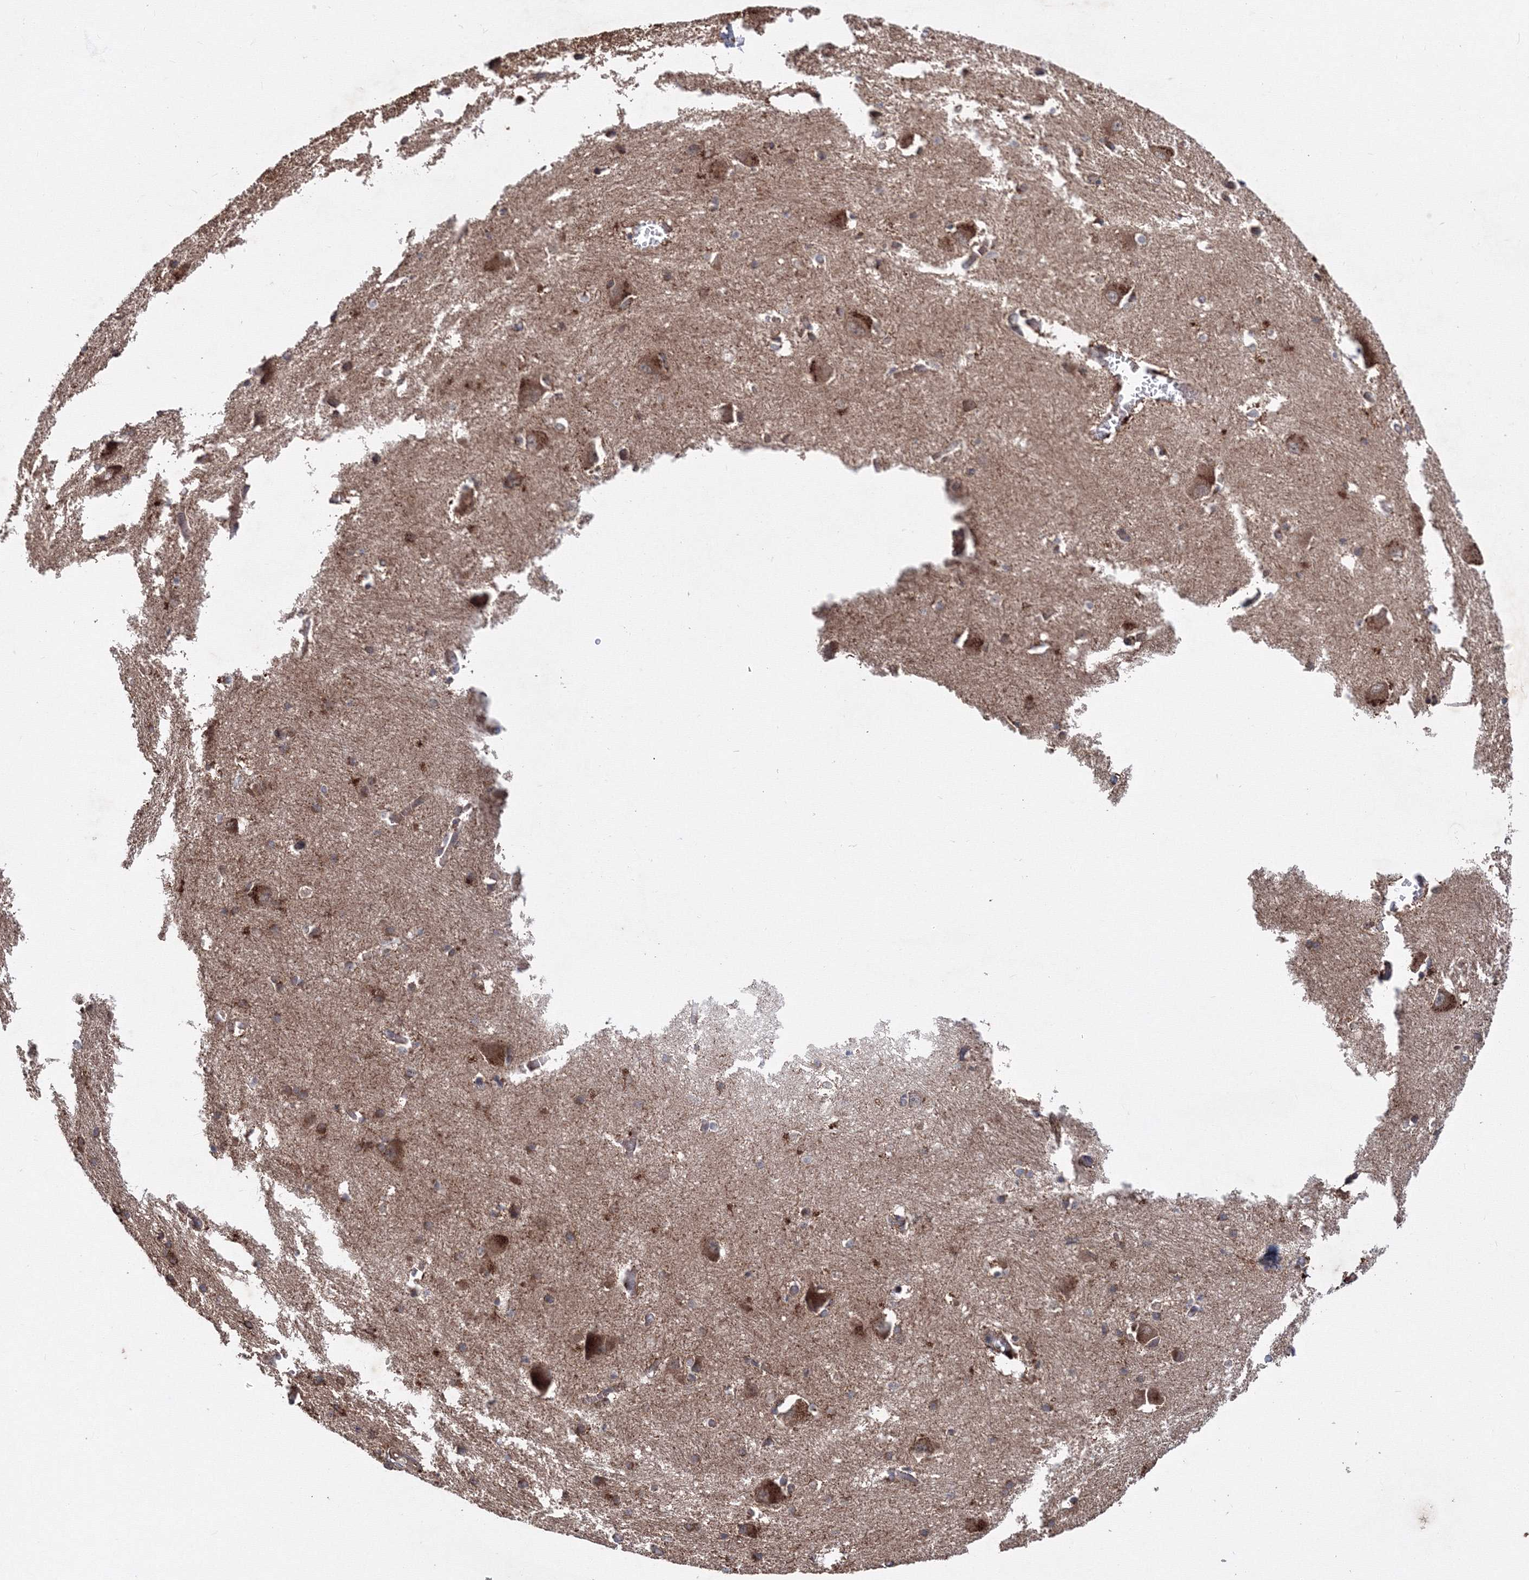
{"staining": {"intensity": "moderate", "quantity": ">75%", "location": "cytoplasmic/membranous"}, "tissue": "caudate", "cell_type": "Glial cells", "image_type": "normal", "snomed": [{"axis": "morphology", "description": "Normal tissue, NOS"}, {"axis": "topography", "description": "Lateral ventricle wall"}], "caption": "Approximately >75% of glial cells in normal human caudate show moderate cytoplasmic/membranous protein positivity as visualized by brown immunohistochemical staining.", "gene": "ATG3", "patient": {"sex": "male", "age": 37}}